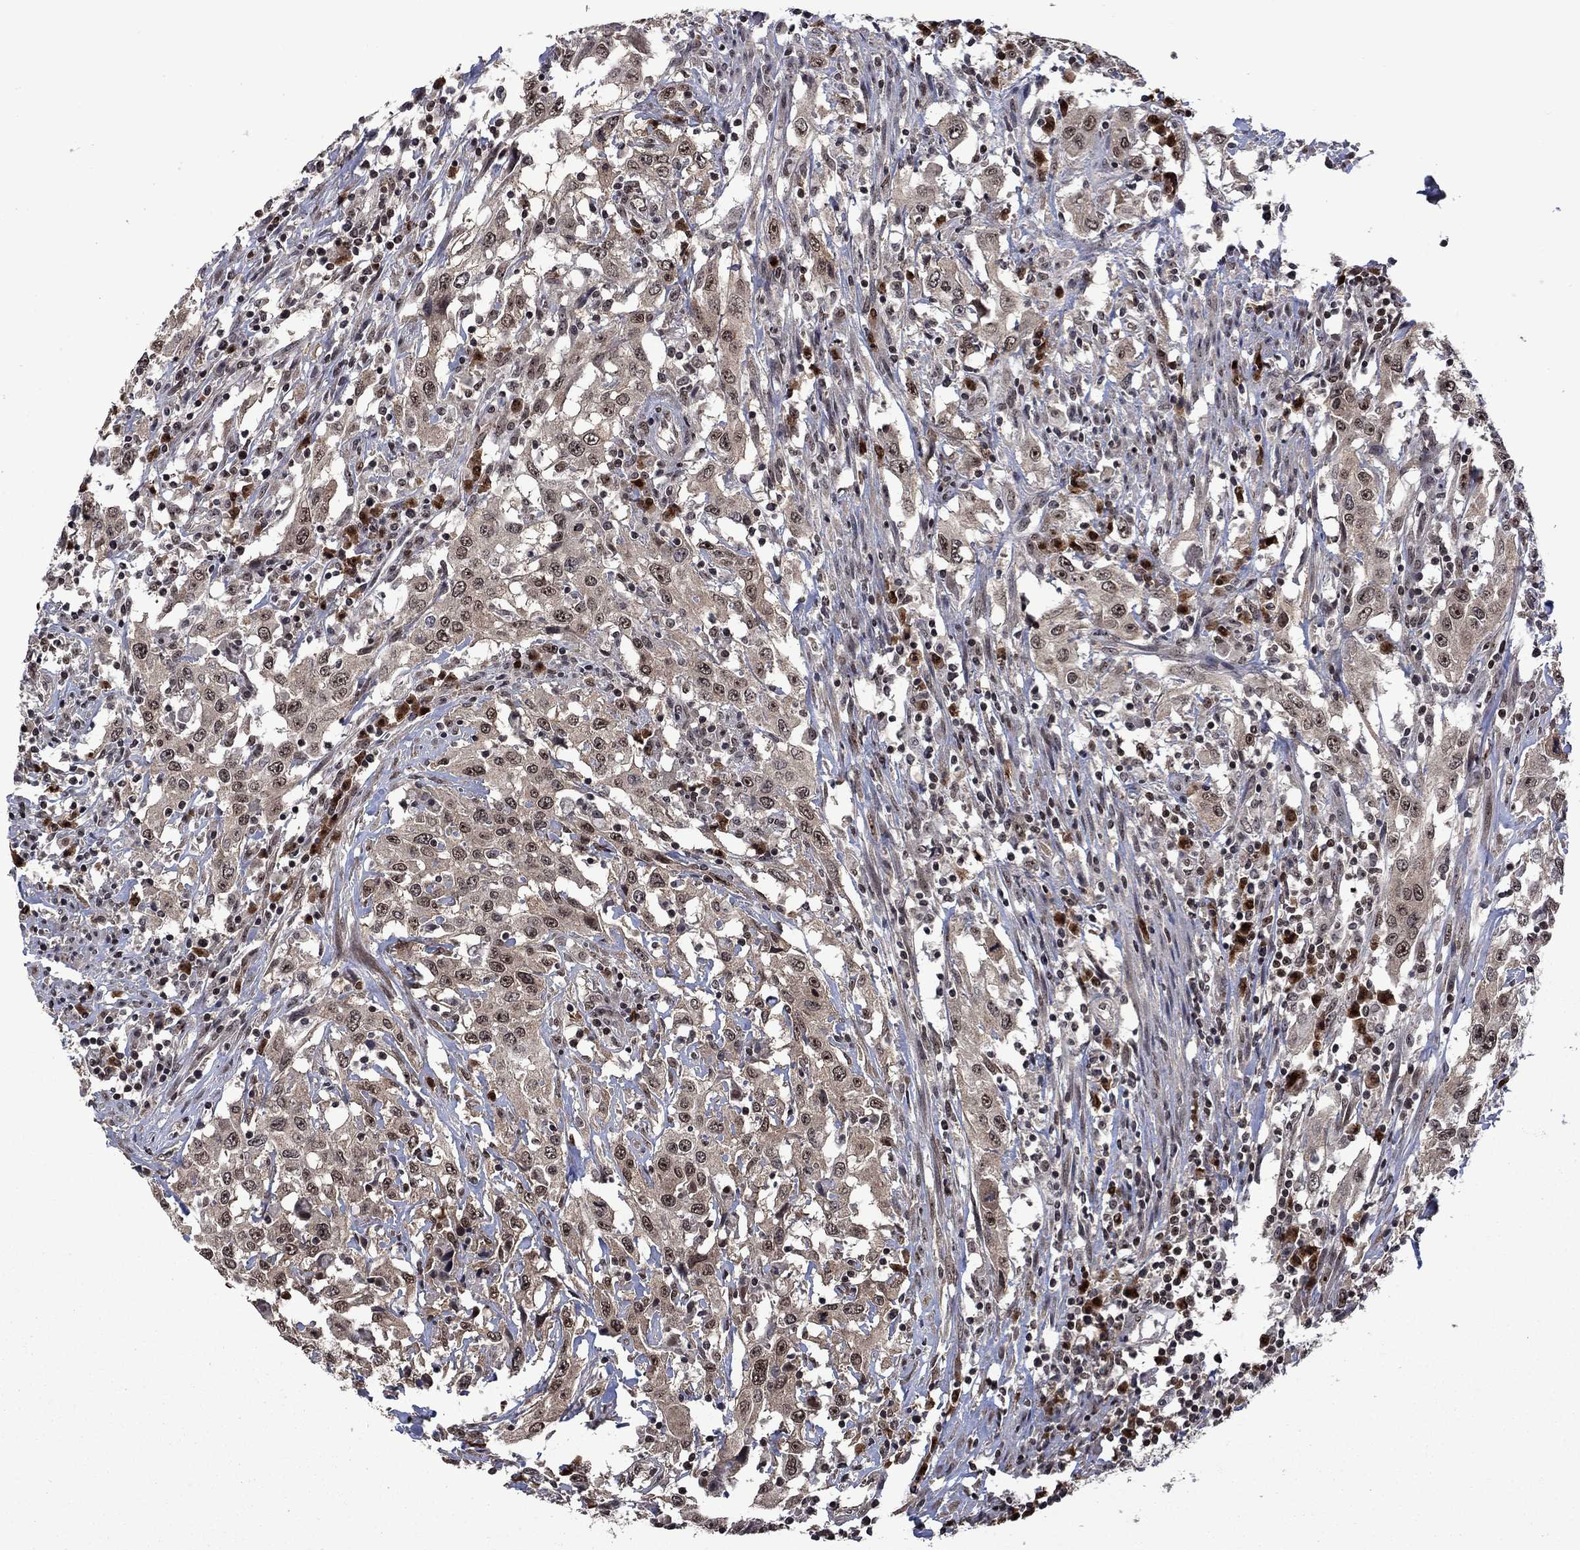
{"staining": {"intensity": "moderate", "quantity": "<25%", "location": "nuclear"}, "tissue": "urothelial cancer", "cell_type": "Tumor cells", "image_type": "cancer", "snomed": [{"axis": "morphology", "description": "Urothelial carcinoma, High grade"}, {"axis": "topography", "description": "Urinary bladder"}], "caption": "High-grade urothelial carcinoma stained for a protein (brown) exhibits moderate nuclear positive positivity in about <25% of tumor cells.", "gene": "FBL", "patient": {"sex": "male", "age": 61}}